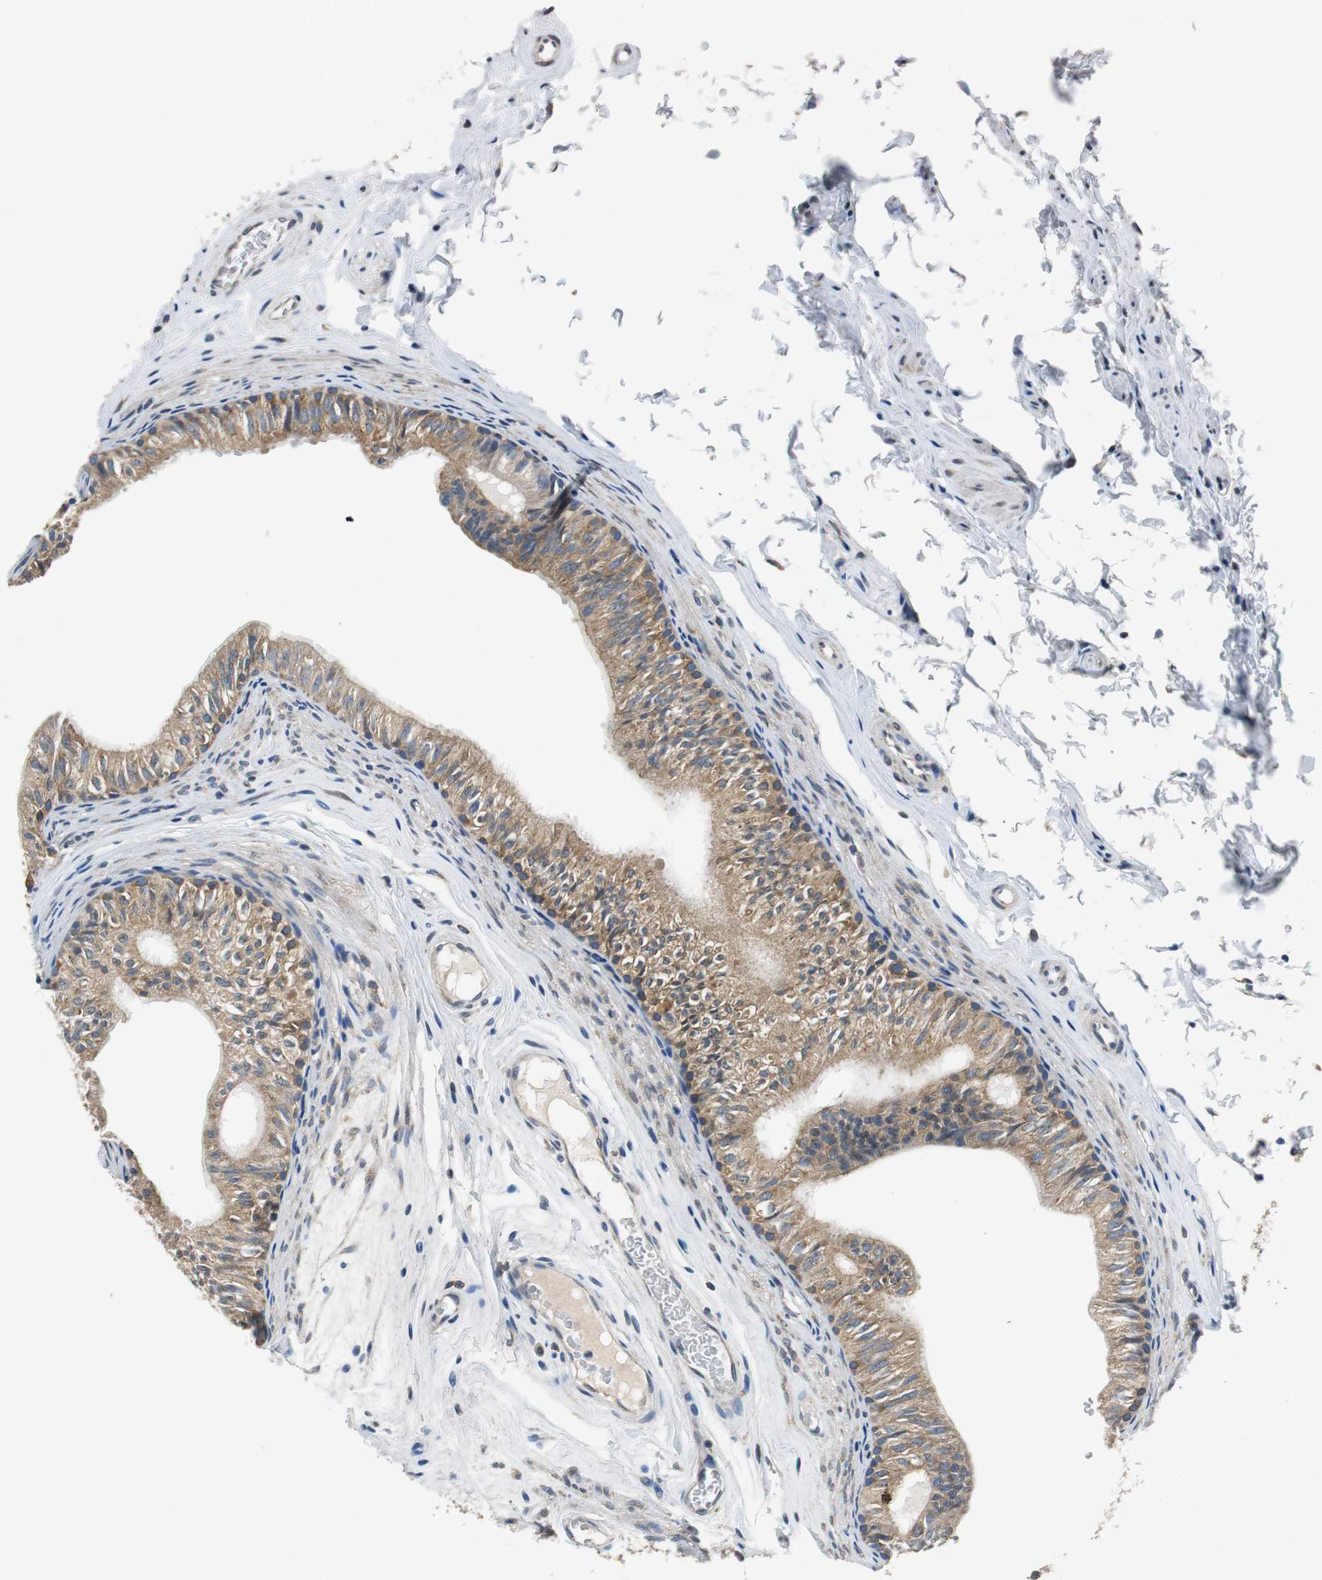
{"staining": {"intensity": "moderate", "quantity": ">75%", "location": "cytoplasmic/membranous"}, "tissue": "epididymis", "cell_type": "Glandular cells", "image_type": "normal", "snomed": [{"axis": "morphology", "description": "Normal tissue, NOS"}, {"axis": "topography", "description": "Testis"}, {"axis": "topography", "description": "Epididymis"}], "caption": "The micrograph demonstrates a brown stain indicating the presence of a protein in the cytoplasmic/membranous of glandular cells in epididymis.", "gene": "CNOT3", "patient": {"sex": "male", "age": 36}}